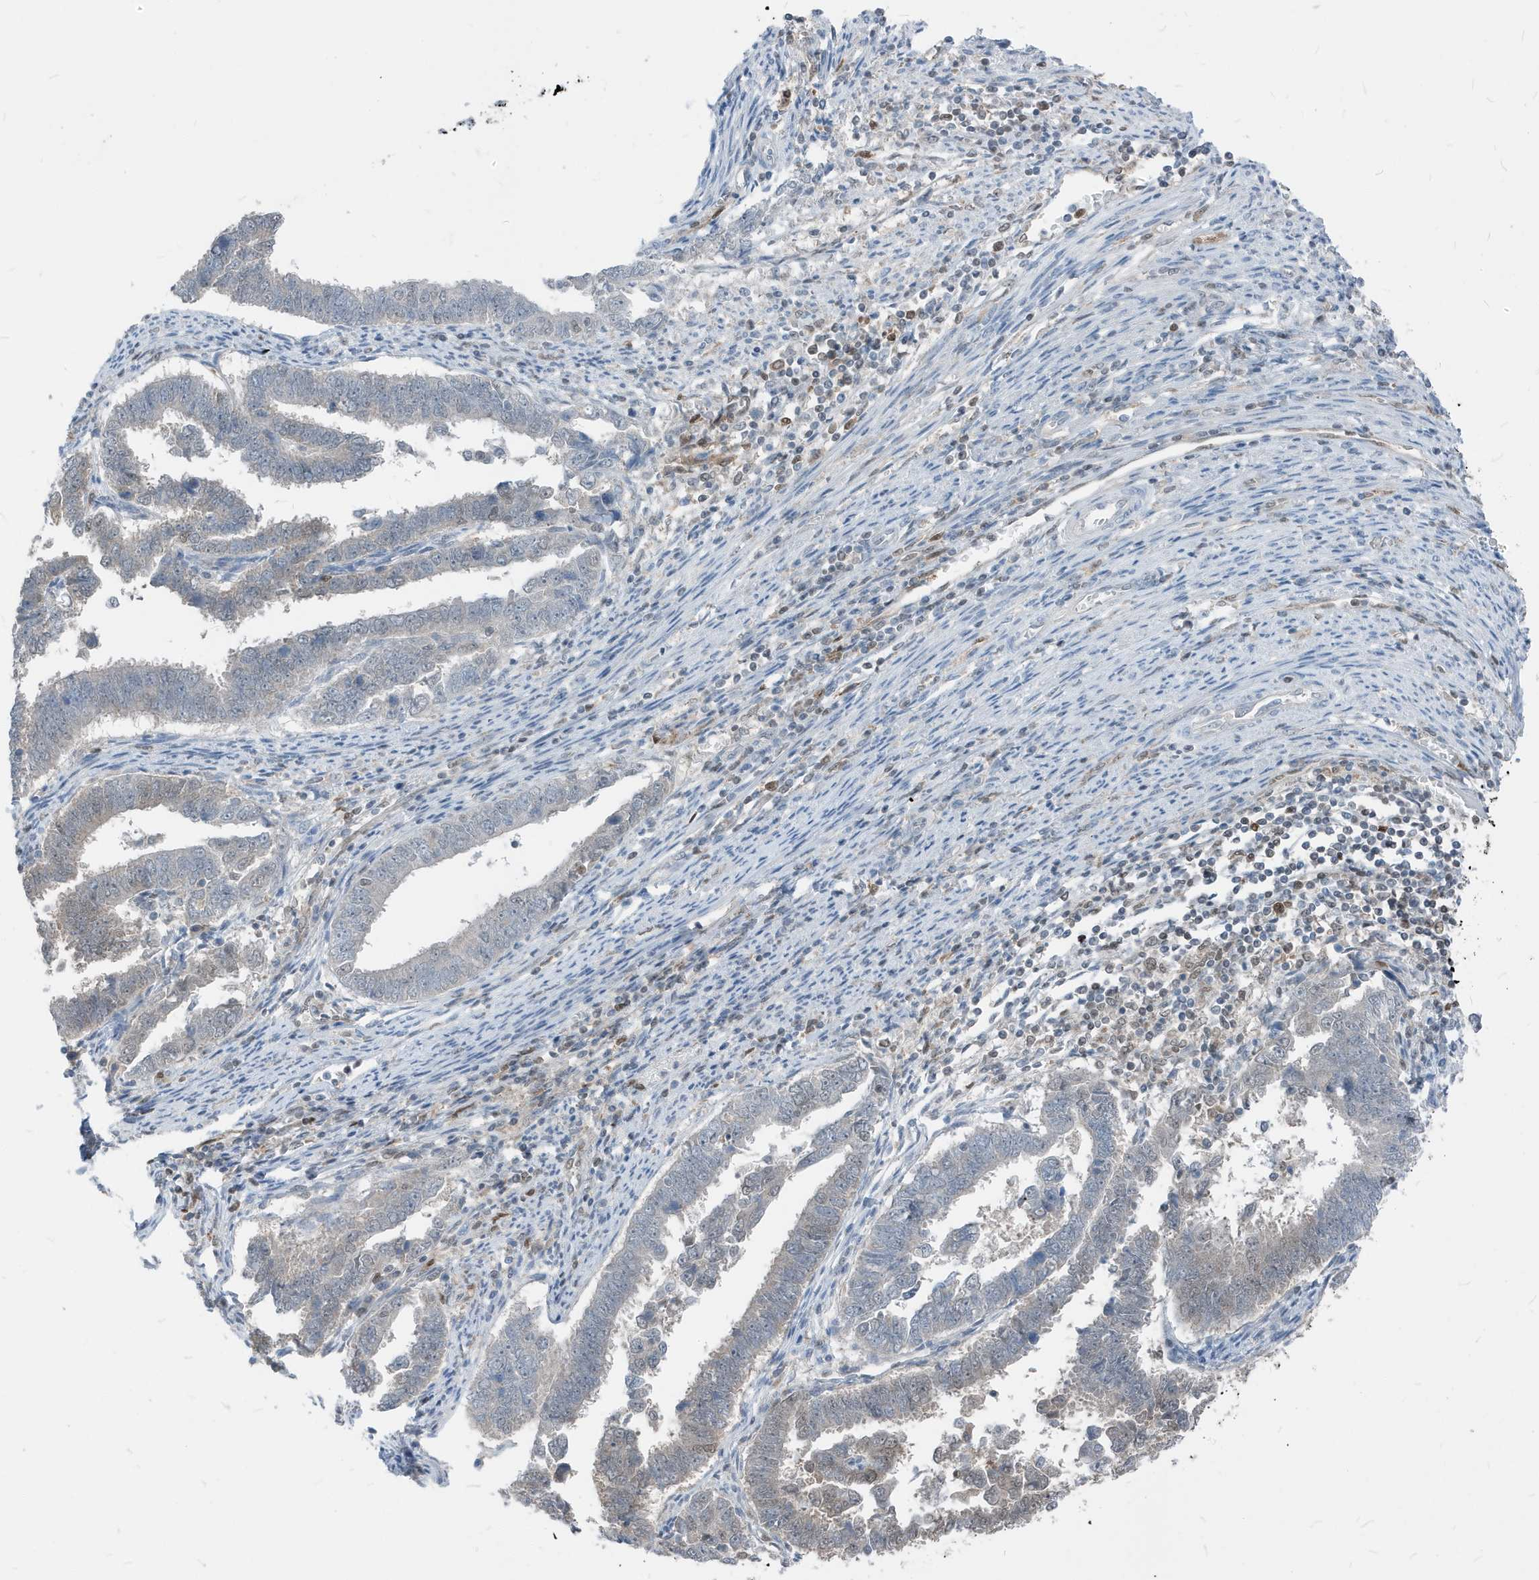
{"staining": {"intensity": "negative", "quantity": "none", "location": "none"}, "tissue": "endometrial cancer", "cell_type": "Tumor cells", "image_type": "cancer", "snomed": [{"axis": "morphology", "description": "Adenocarcinoma, NOS"}, {"axis": "topography", "description": "Endometrium"}], "caption": "Human endometrial cancer stained for a protein using immunohistochemistry shows no expression in tumor cells.", "gene": "NCOA7", "patient": {"sex": "female", "age": 75}}